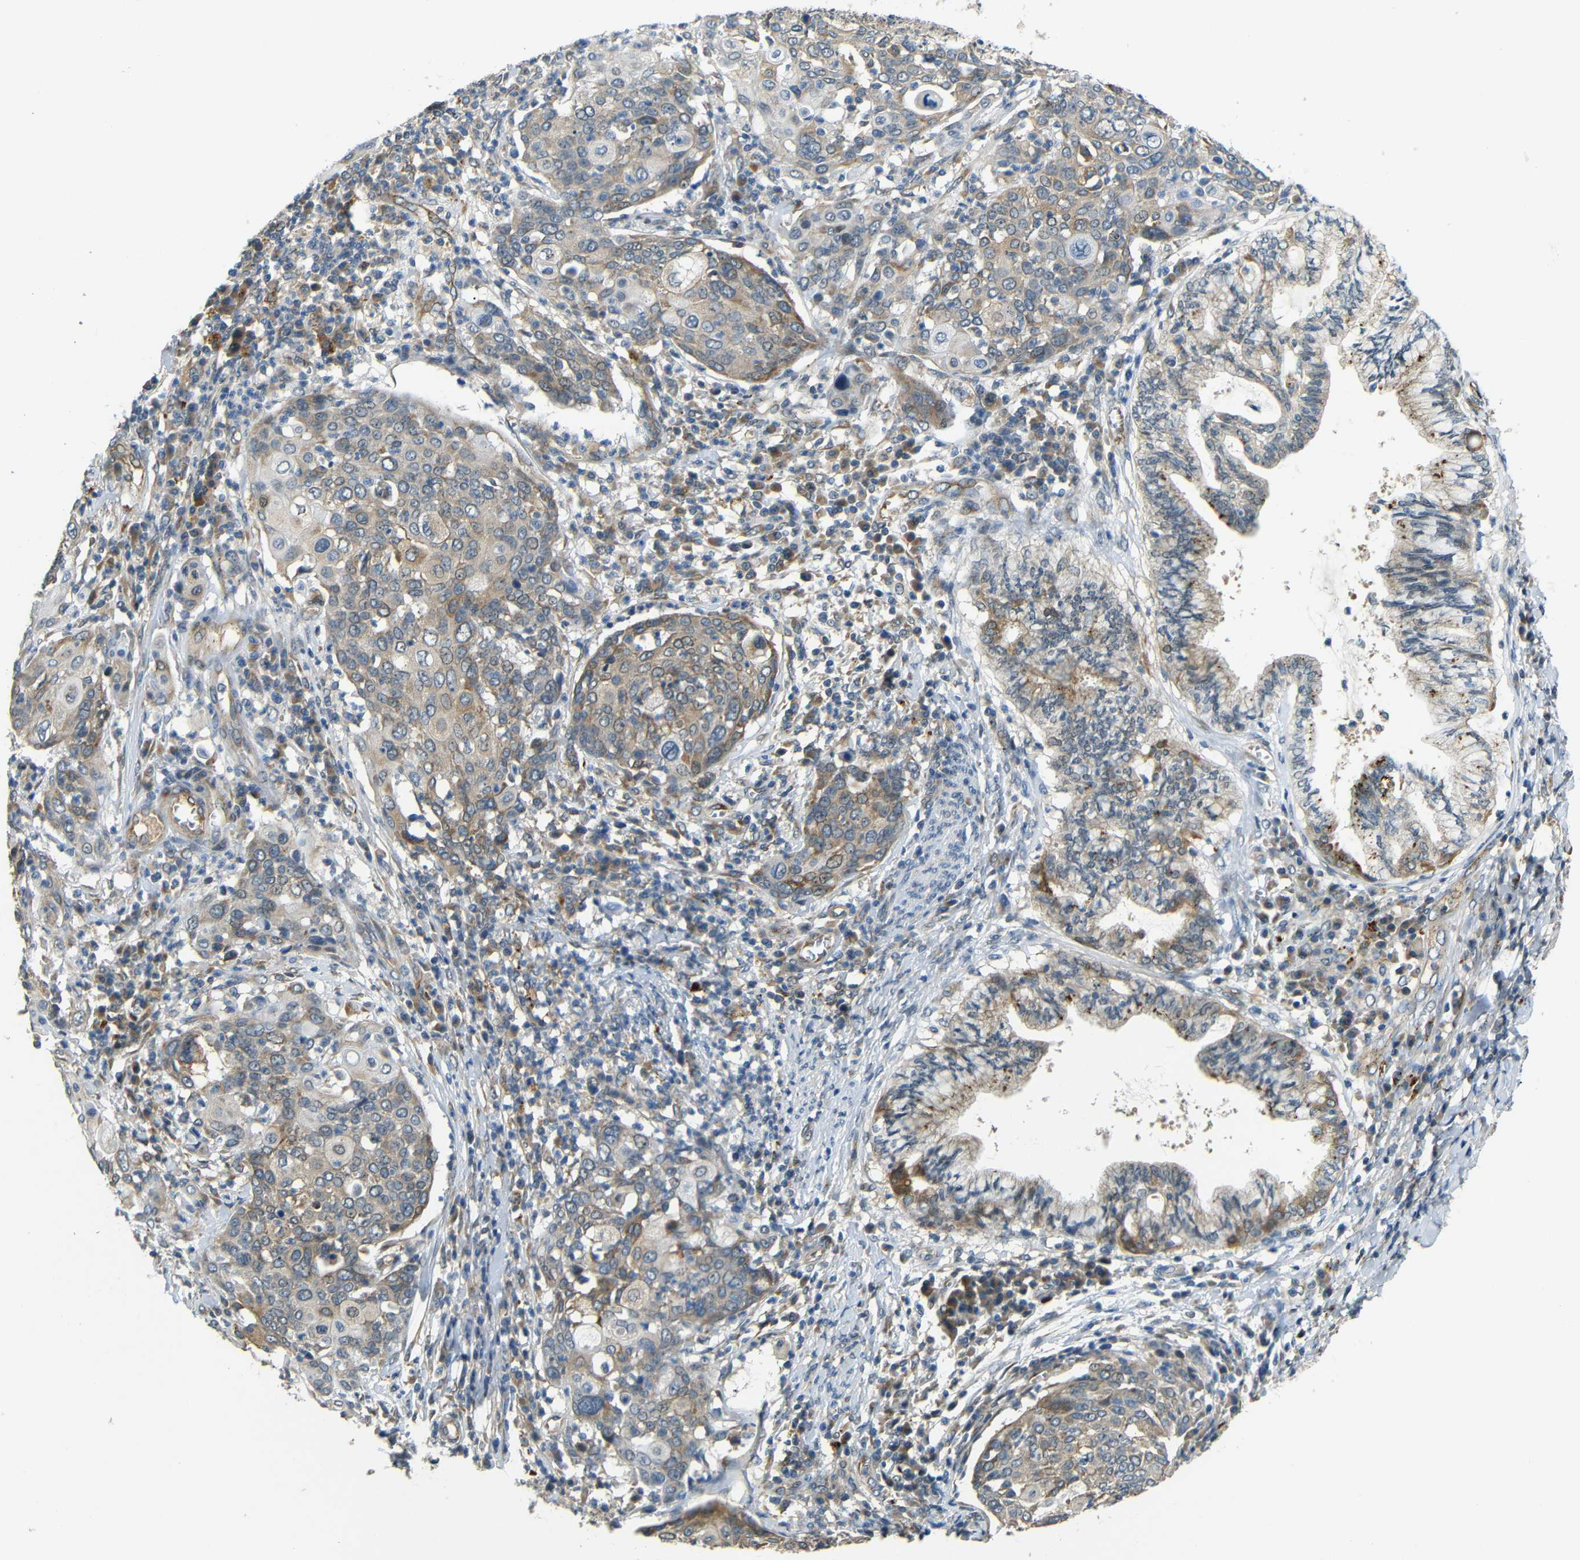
{"staining": {"intensity": "weak", "quantity": ">75%", "location": "cytoplasmic/membranous"}, "tissue": "cervical cancer", "cell_type": "Tumor cells", "image_type": "cancer", "snomed": [{"axis": "morphology", "description": "Squamous cell carcinoma, NOS"}, {"axis": "topography", "description": "Cervix"}], "caption": "Immunohistochemical staining of cervical squamous cell carcinoma shows low levels of weak cytoplasmic/membranous protein staining in approximately >75% of tumor cells. Using DAB (3,3'-diaminobenzidine) (brown) and hematoxylin (blue) stains, captured at high magnification using brightfield microscopy.", "gene": "ATP7A", "patient": {"sex": "female", "age": 40}}